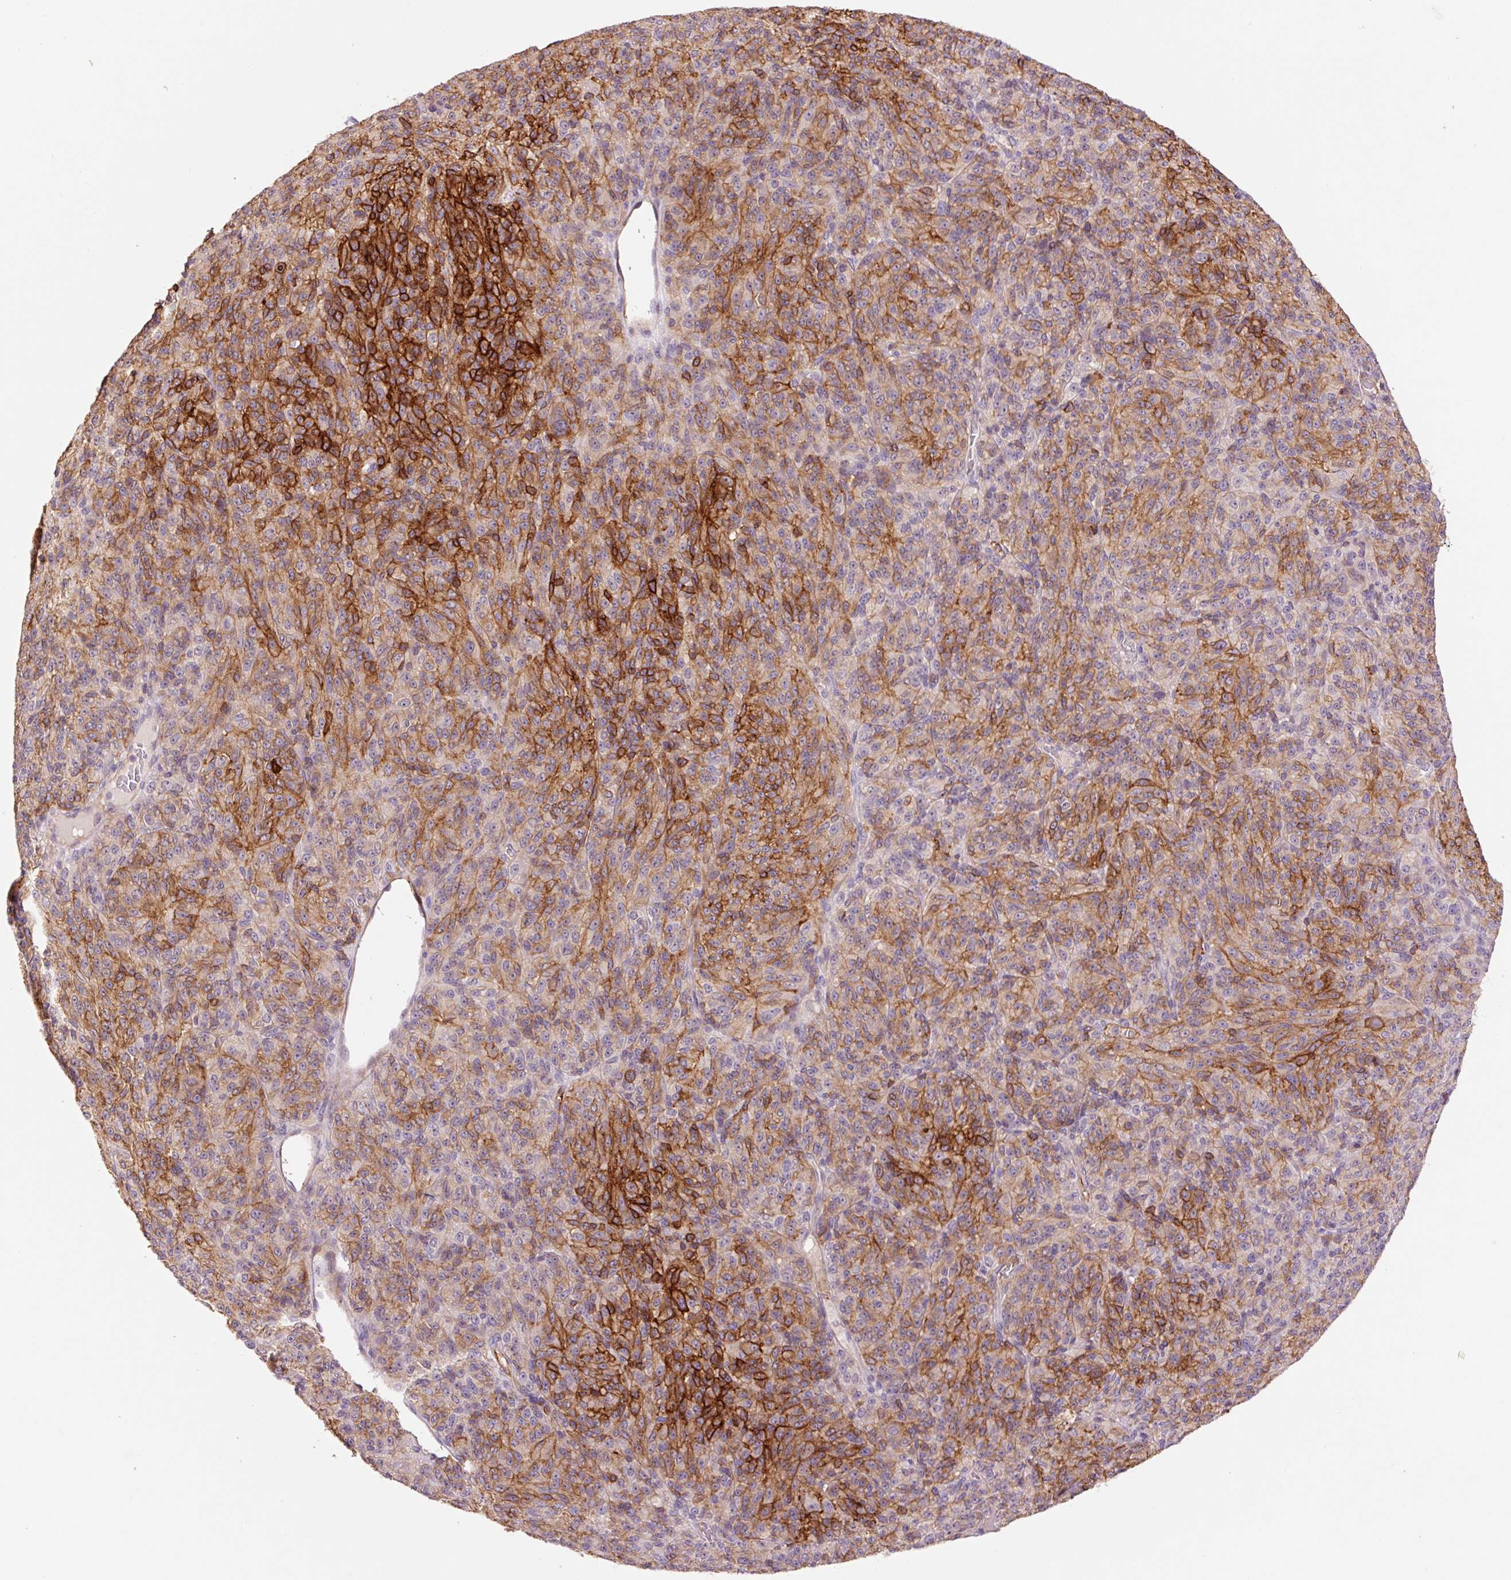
{"staining": {"intensity": "strong", "quantity": "25%-75%", "location": "cytoplasmic/membranous"}, "tissue": "melanoma", "cell_type": "Tumor cells", "image_type": "cancer", "snomed": [{"axis": "morphology", "description": "Malignant melanoma, Metastatic site"}, {"axis": "topography", "description": "Brain"}], "caption": "Melanoma stained with DAB immunohistochemistry shows high levels of strong cytoplasmic/membranous positivity in approximately 25%-75% of tumor cells.", "gene": "SLC1A4", "patient": {"sex": "female", "age": 56}}